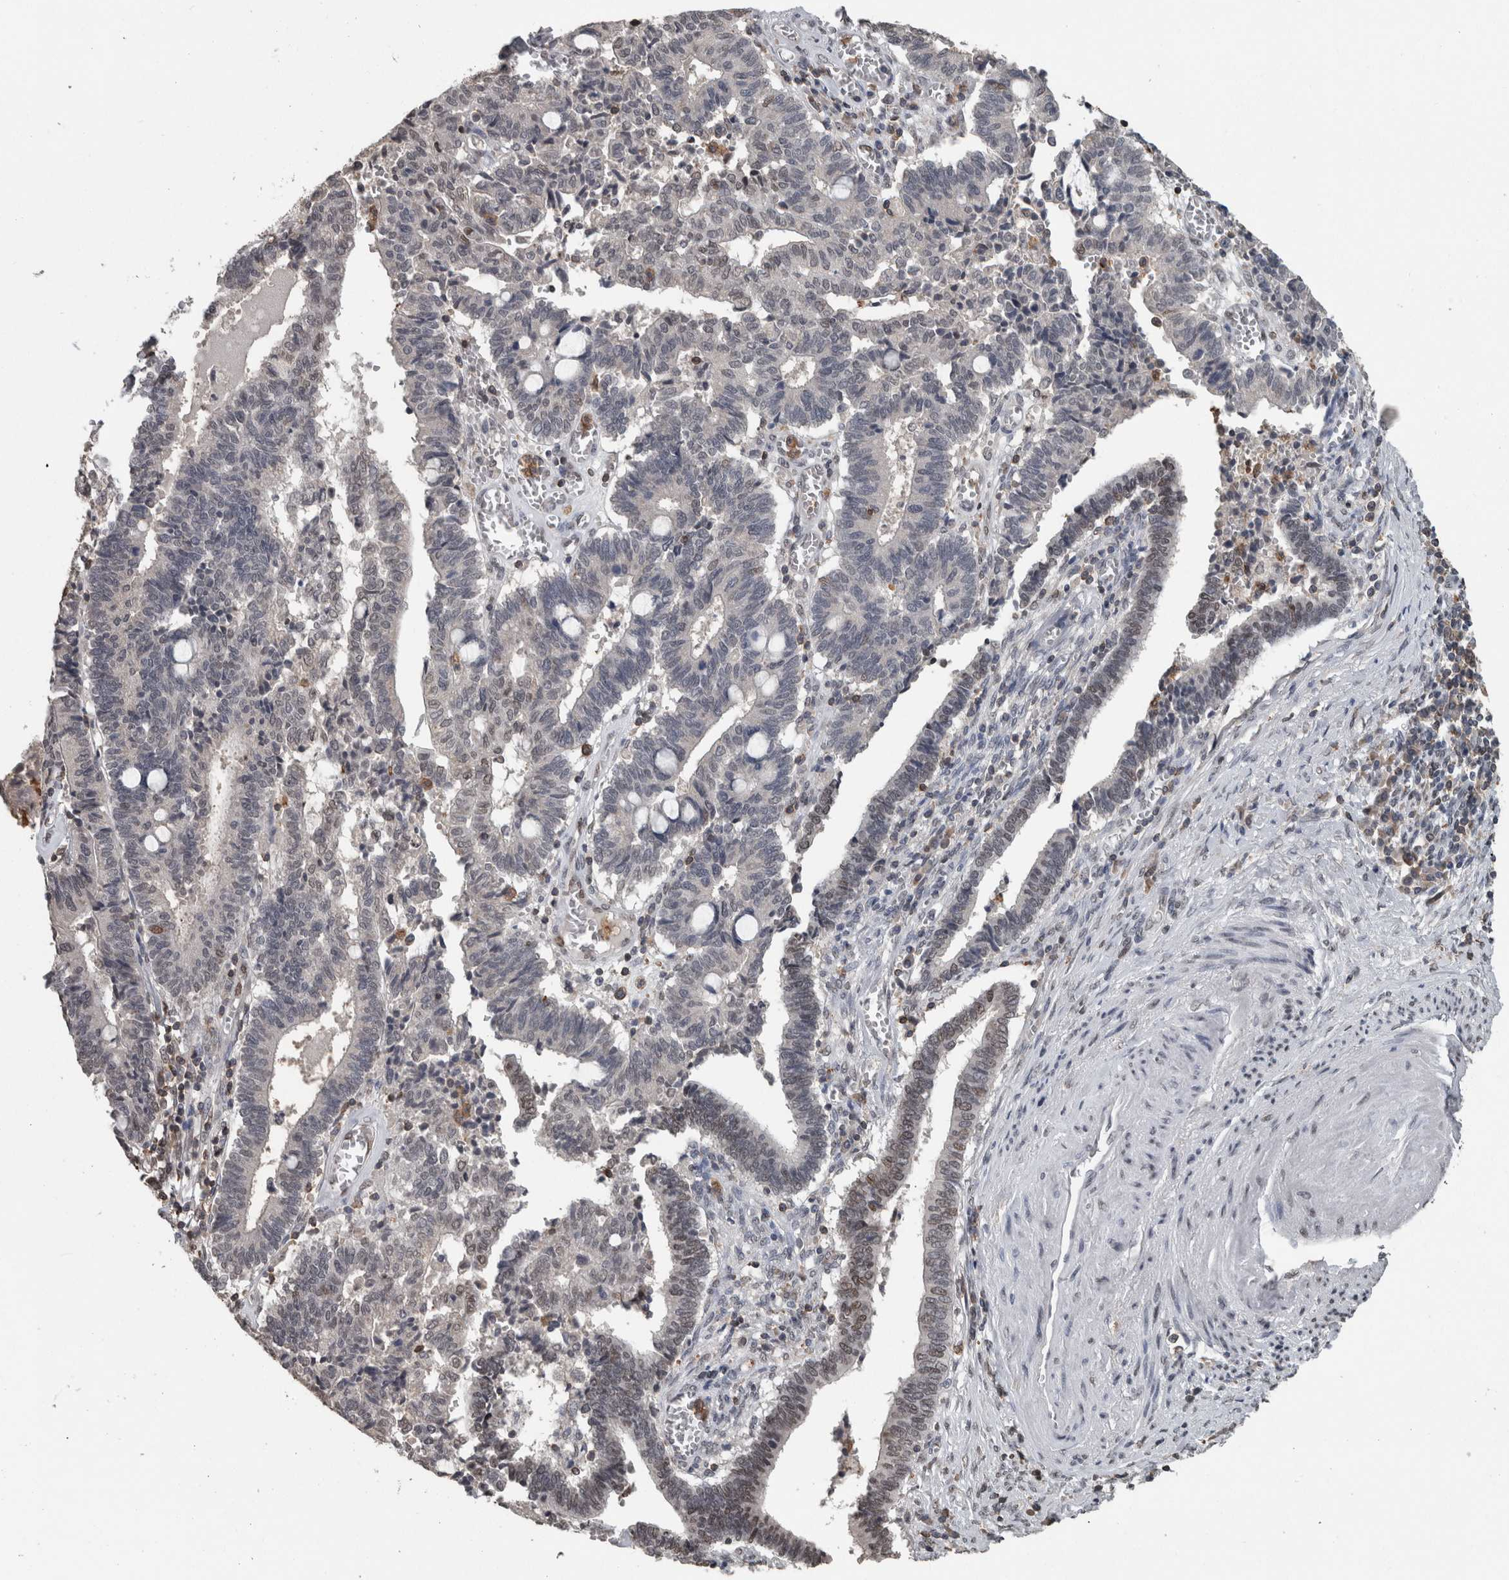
{"staining": {"intensity": "weak", "quantity": "25%-75%", "location": "nuclear"}, "tissue": "cervical cancer", "cell_type": "Tumor cells", "image_type": "cancer", "snomed": [{"axis": "morphology", "description": "Adenocarcinoma, NOS"}, {"axis": "topography", "description": "Cervix"}], "caption": "There is low levels of weak nuclear positivity in tumor cells of adenocarcinoma (cervical), as demonstrated by immunohistochemical staining (brown color).", "gene": "MAFF", "patient": {"sex": "female", "age": 44}}